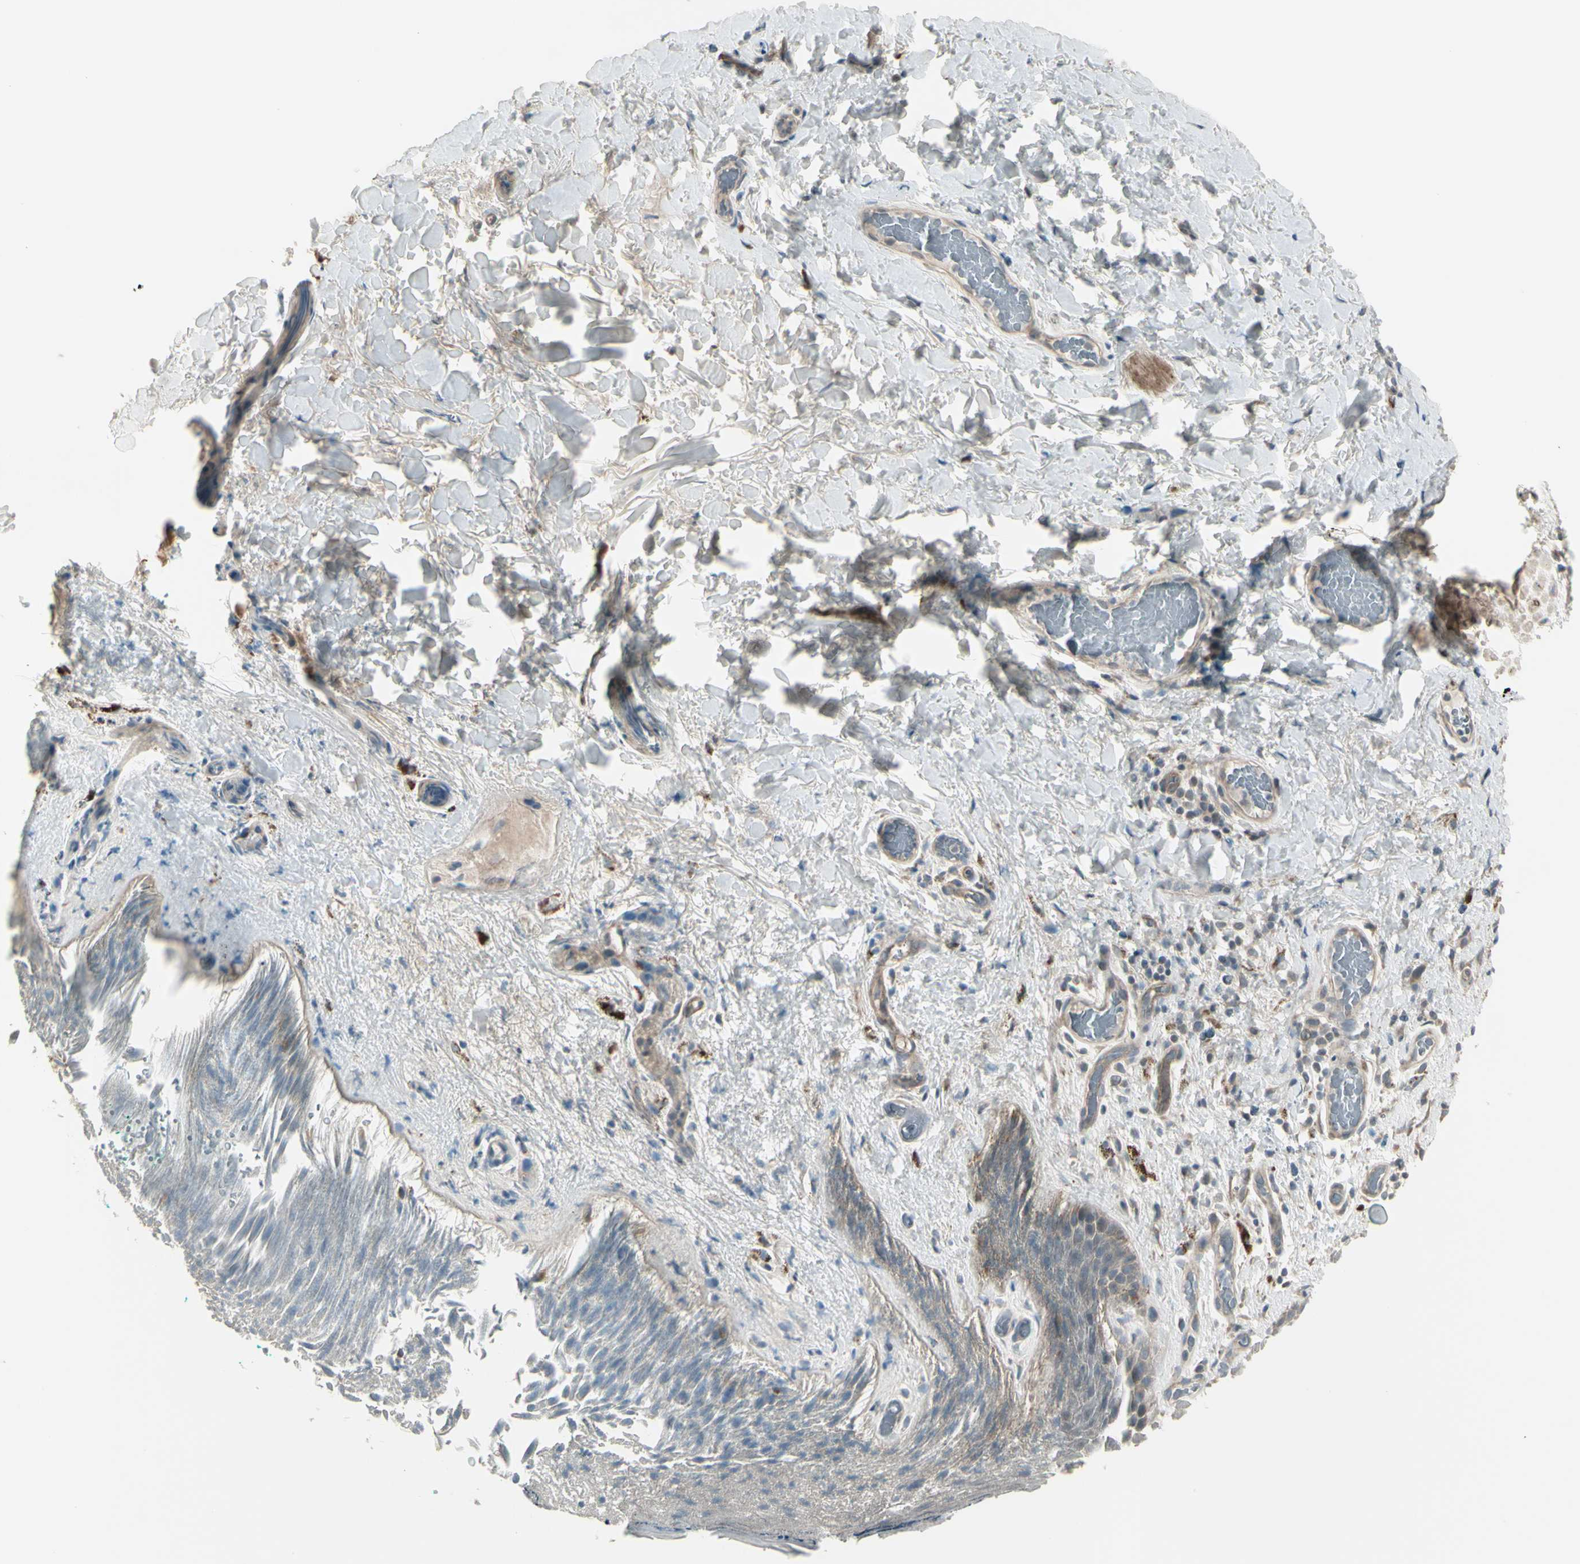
{"staining": {"intensity": "moderate", "quantity": "<25%", "location": "cytoplasmic/membranous,nuclear"}, "tissue": "skin", "cell_type": "Epidermal cells", "image_type": "normal", "snomed": [{"axis": "morphology", "description": "Normal tissue, NOS"}, {"axis": "topography", "description": "Anal"}], "caption": "Immunohistochemistry (IHC) of unremarkable skin displays low levels of moderate cytoplasmic/membranous,nuclear positivity in approximately <25% of epidermal cells. (DAB (3,3'-diaminobenzidine) IHC, brown staining for protein, blue staining for nuclei).", "gene": "OSTM1", "patient": {"sex": "male", "age": 74}}